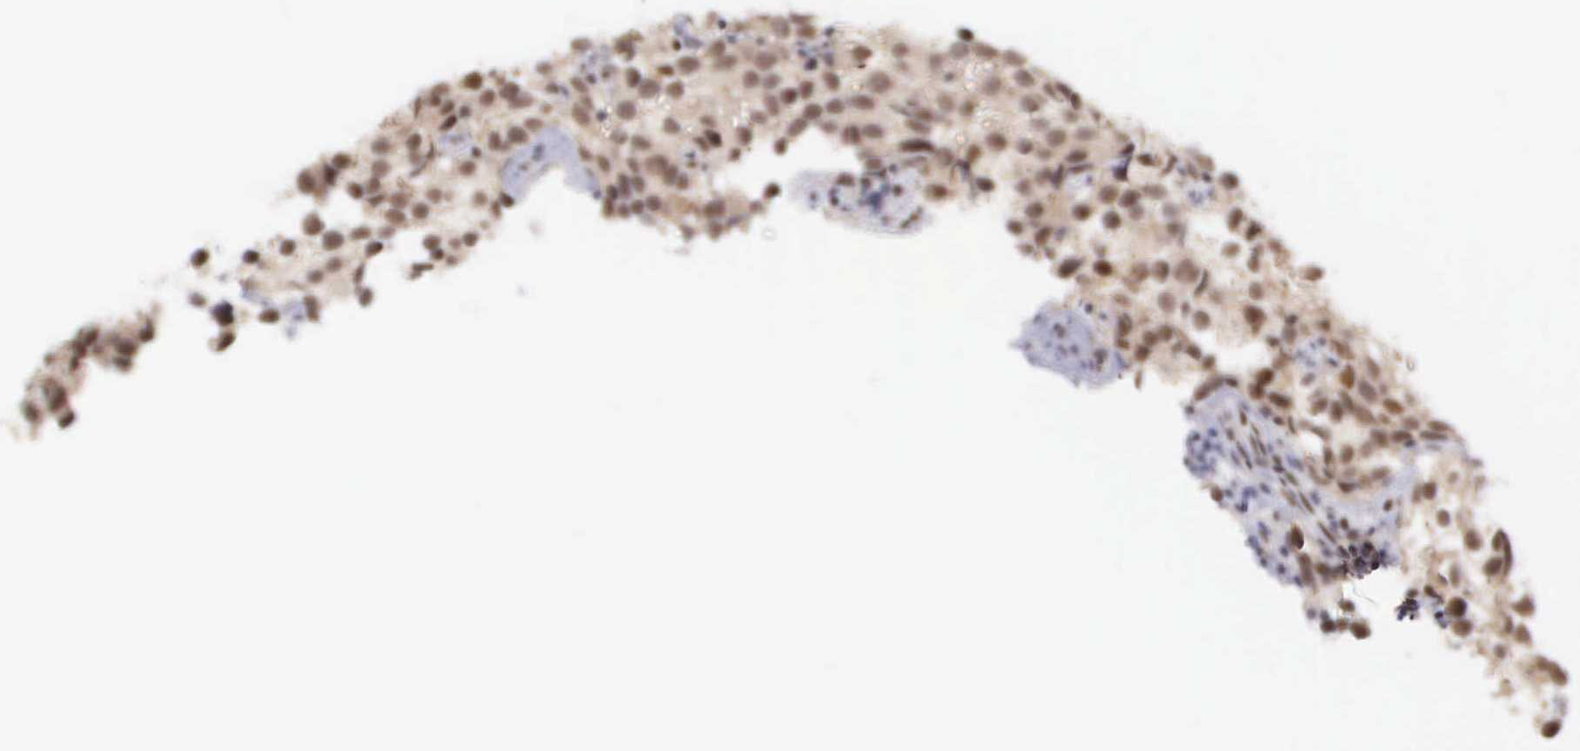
{"staining": {"intensity": "weak", "quantity": "25%-75%", "location": "nuclear"}, "tissue": "testis cancer", "cell_type": "Tumor cells", "image_type": "cancer", "snomed": [{"axis": "morphology", "description": "Seminoma, NOS"}, {"axis": "topography", "description": "Testis"}], "caption": "Immunohistochemistry of testis cancer (seminoma) demonstrates low levels of weak nuclear expression in about 25%-75% of tumor cells.", "gene": "GRK3", "patient": {"sex": "male", "age": 39}}